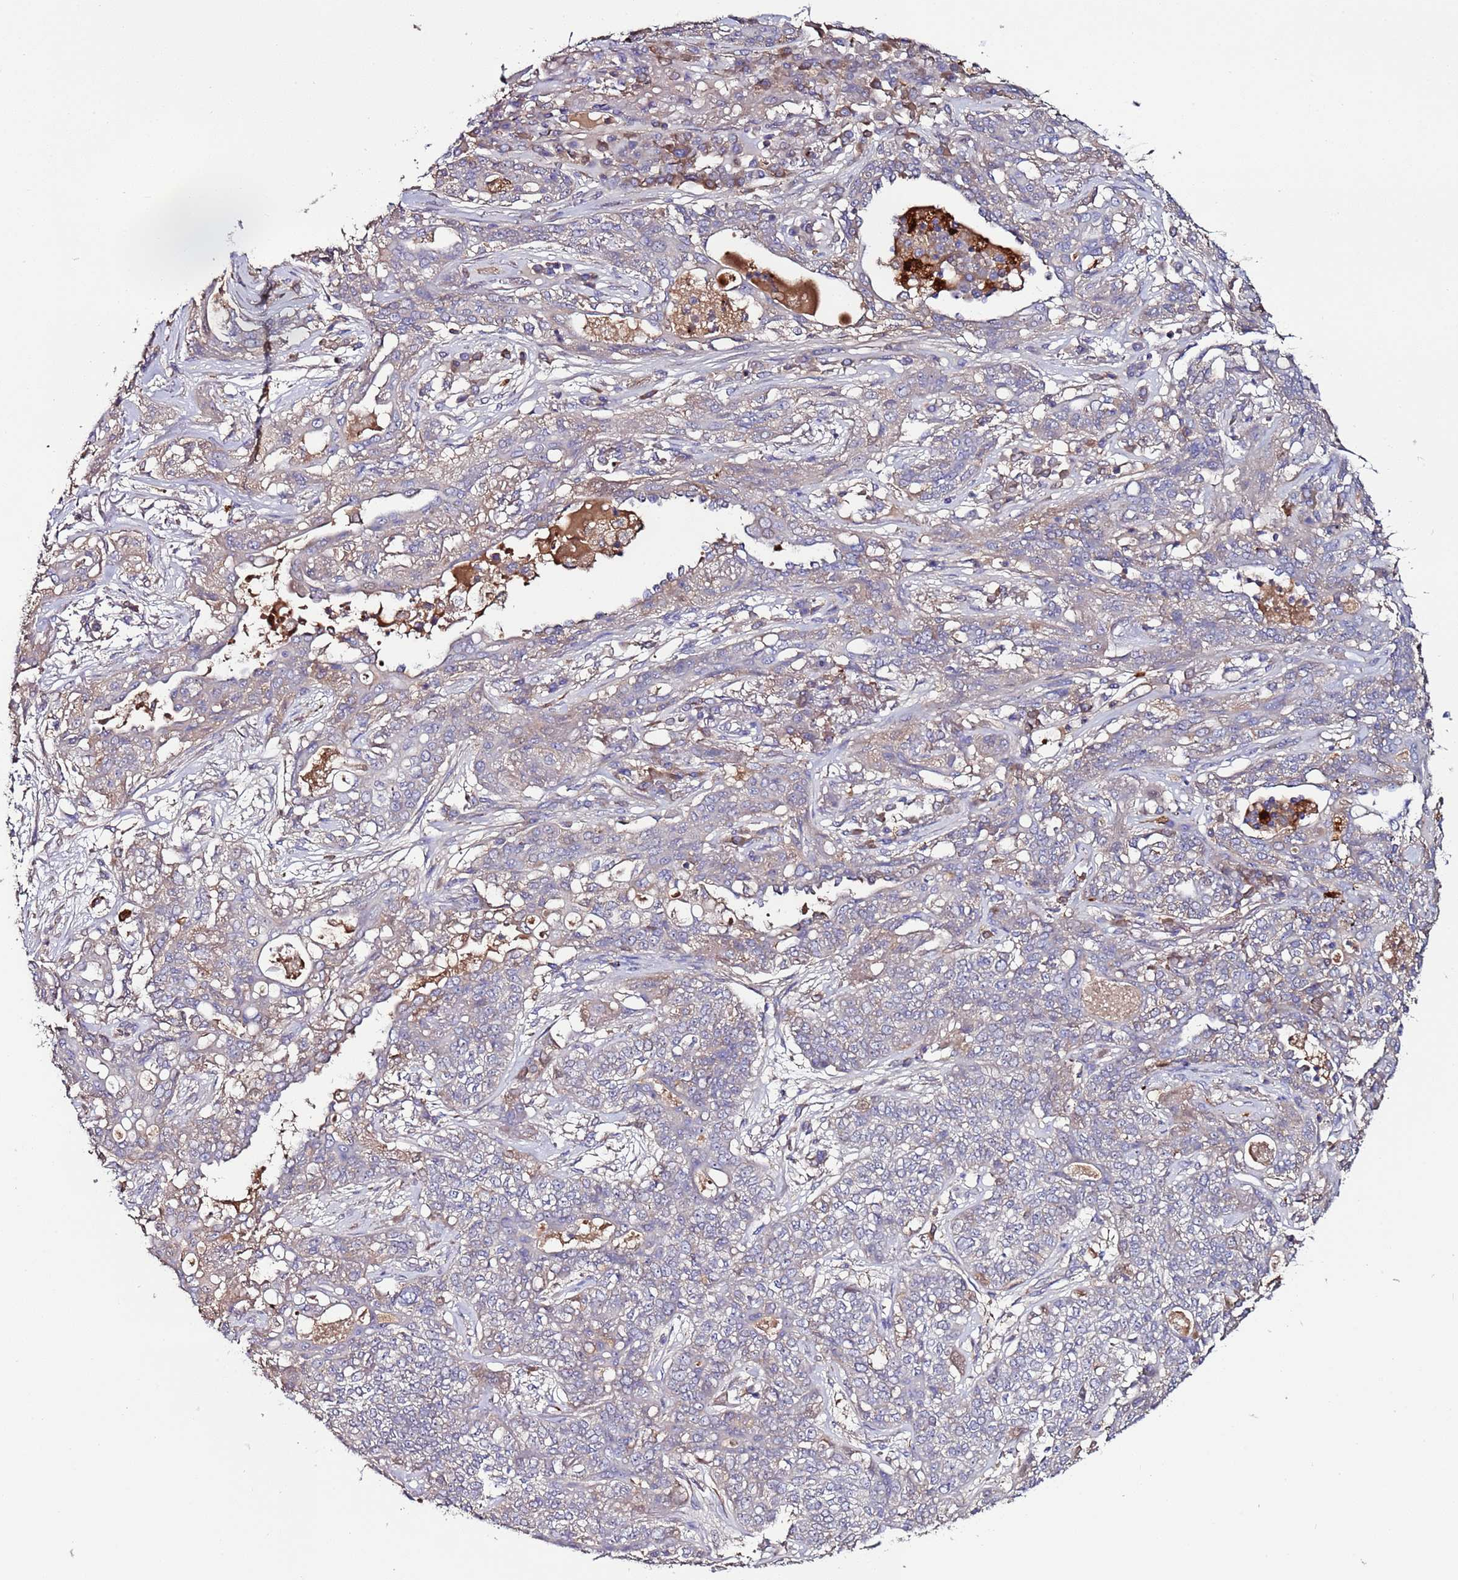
{"staining": {"intensity": "negative", "quantity": "none", "location": "none"}, "tissue": "lung cancer", "cell_type": "Tumor cells", "image_type": "cancer", "snomed": [{"axis": "morphology", "description": "Squamous cell carcinoma, NOS"}, {"axis": "topography", "description": "Lung"}], "caption": "Immunohistochemistry (IHC) of lung cancer shows no expression in tumor cells. Brightfield microscopy of immunohistochemistry (IHC) stained with DAB (brown) and hematoxylin (blue), captured at high magnification.", "gene": "RPS15A", "patient": {"sex": "female", "age": 70}}